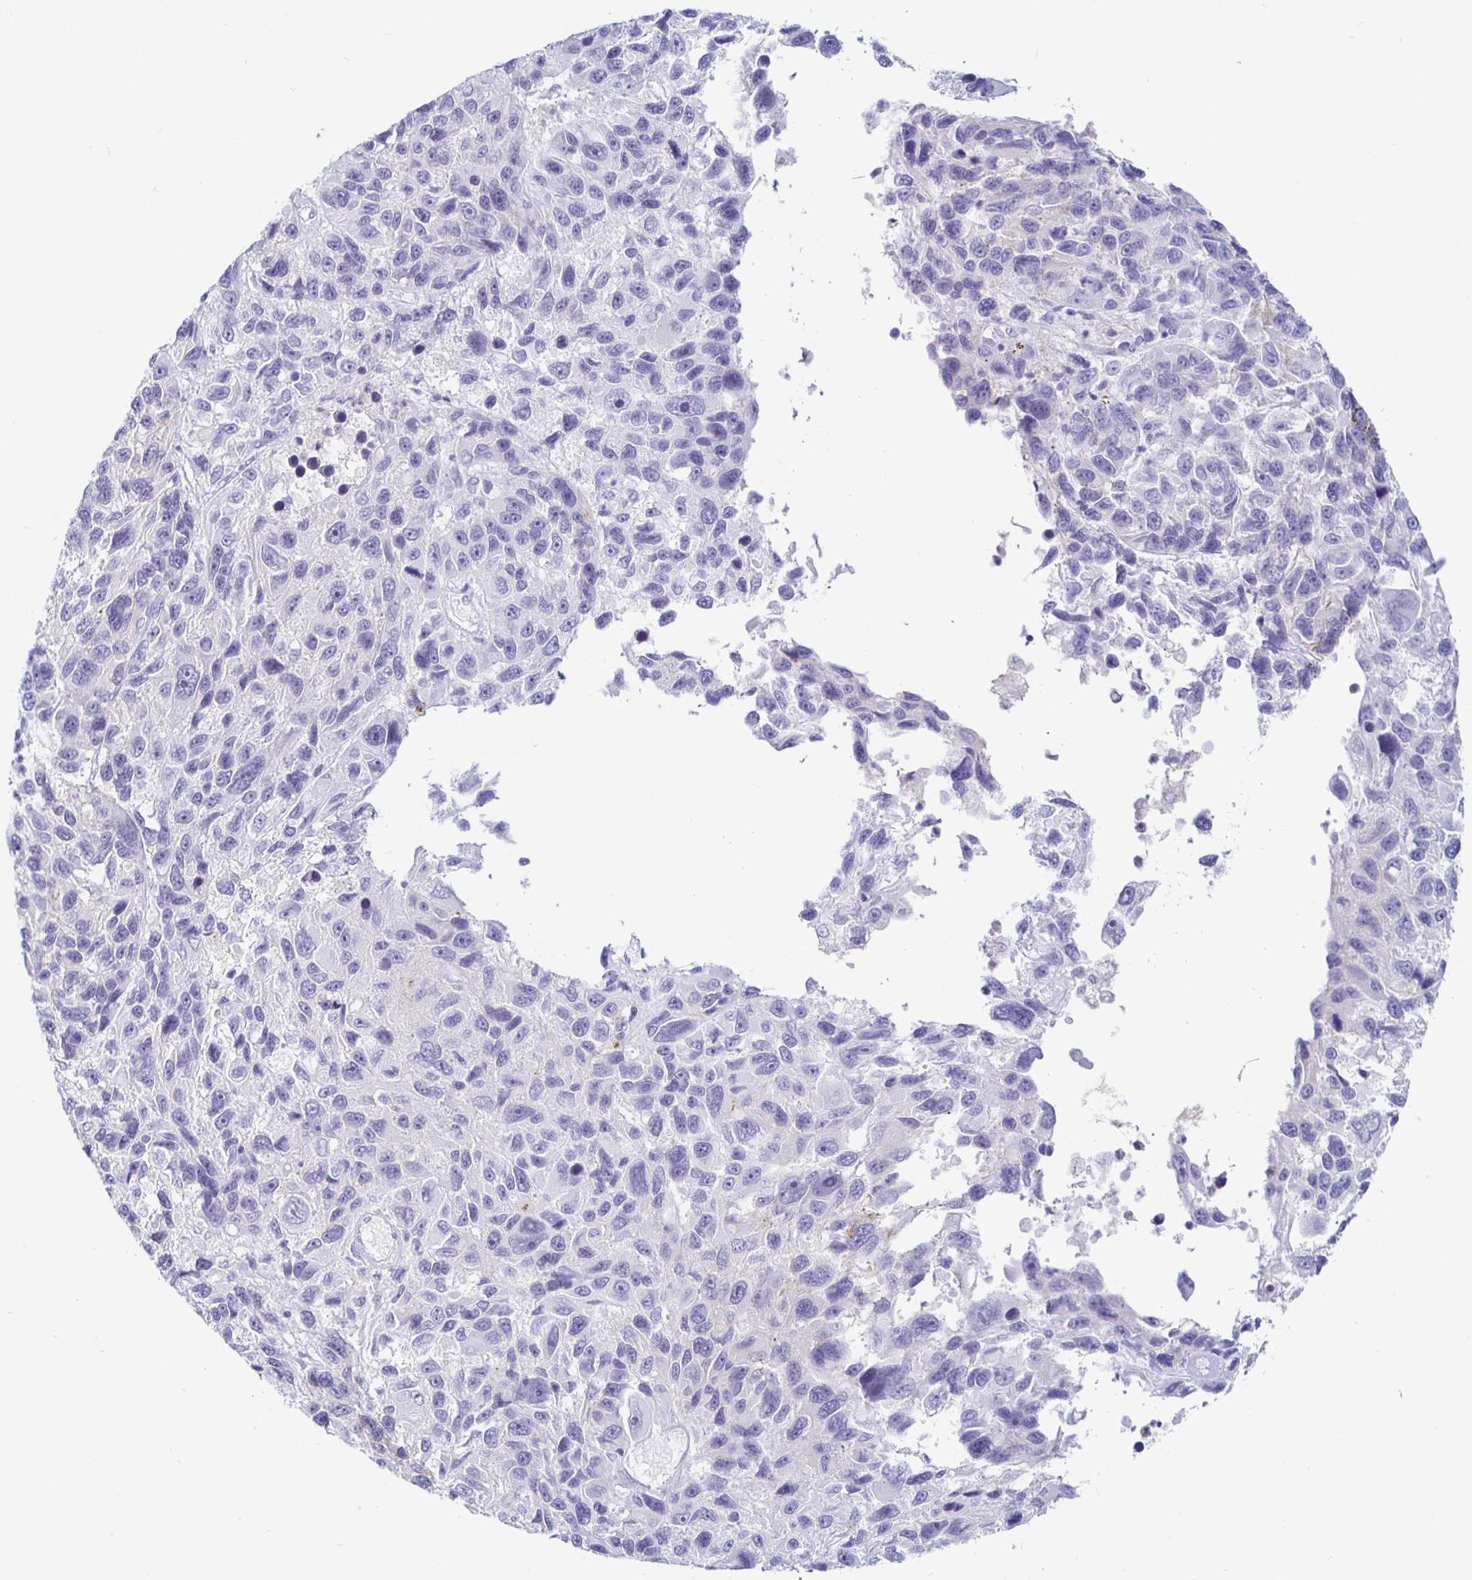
{"staining": {"intensity": "negative", "quantity": "none", "location": "none"}, "tissue": "melanoma", "cell_type": "Tumor cells", "image_type": "cancer", "snomed": [{"axis": "morphology", "description": "Malignant melanoma, NOS"}, {"axis": "topography", "description": "Skin"}], "caption": "This is a photomicrograph of immunohistochemistry (IHC) staining of melanoma, which shows no positivity in tumor cells. (Stains: DAB immunohistochemistry with hematoxylin counter stain, Microscopy: brightfield microscopy at high magnification).", "gene": "SIRPA", "patient": {"sex": "male", "age": 53}}